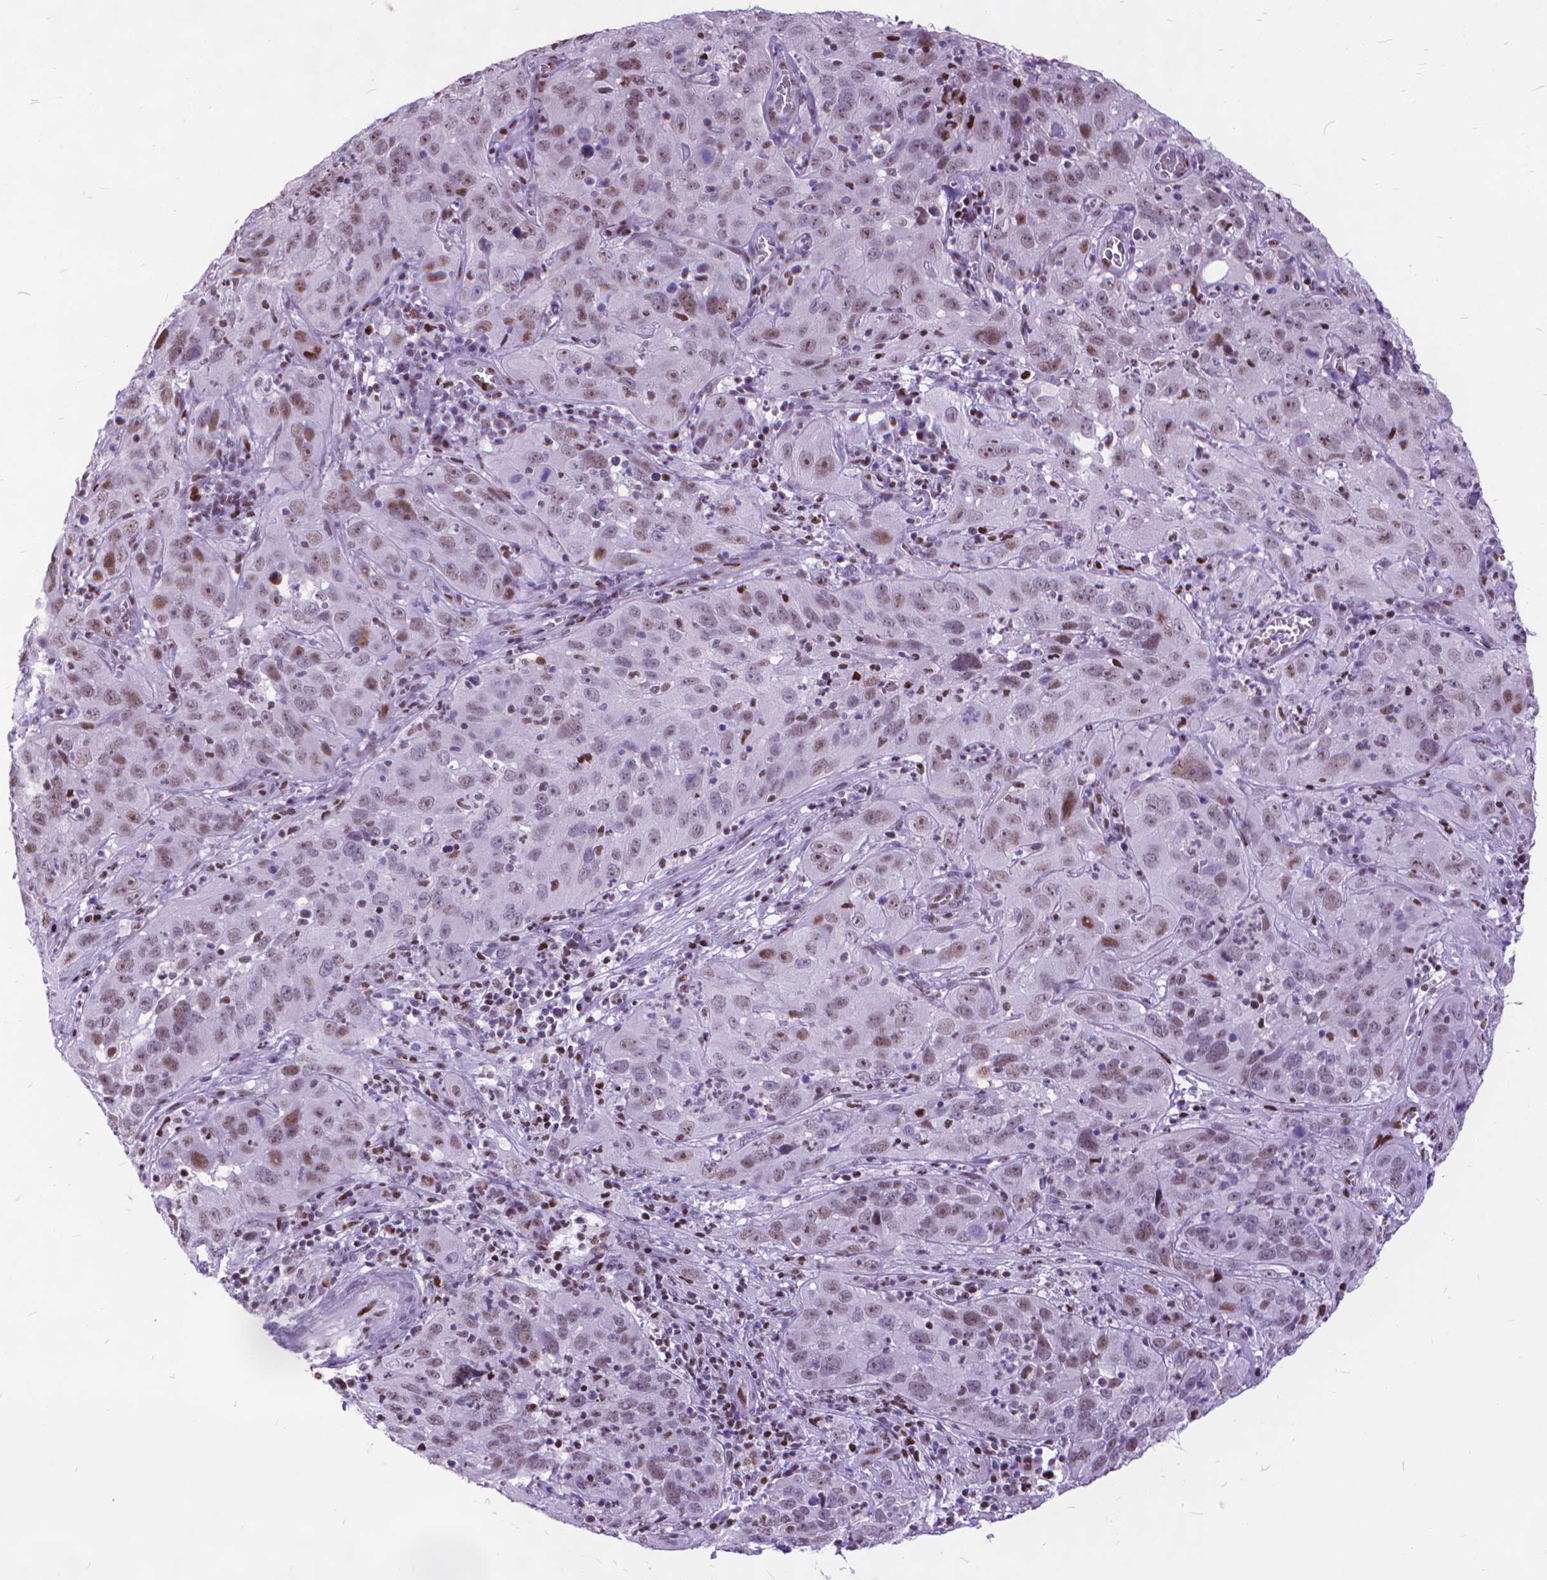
{"staining": {"intensity": "moderate", "quantity": "25%-75%", "location": "nuclear"}, "tissue": "cervical cancer", "cell_type": "Tumor cells", "image_type": "cancer", "snomed": [{"axis": "morphology", "description": "Squamous cell carcinoma, NOS"}, {"axis": "topography", "description": "Cervix"}], "caption": "IHC (DAB) staining of squamous cell carcinoma (cervical) demonstrates moderate nuclear protein staining in about 25%-75% of tumor cells.", "gene": "POLE4", "patient": {"sex": "female", "age": 32}}